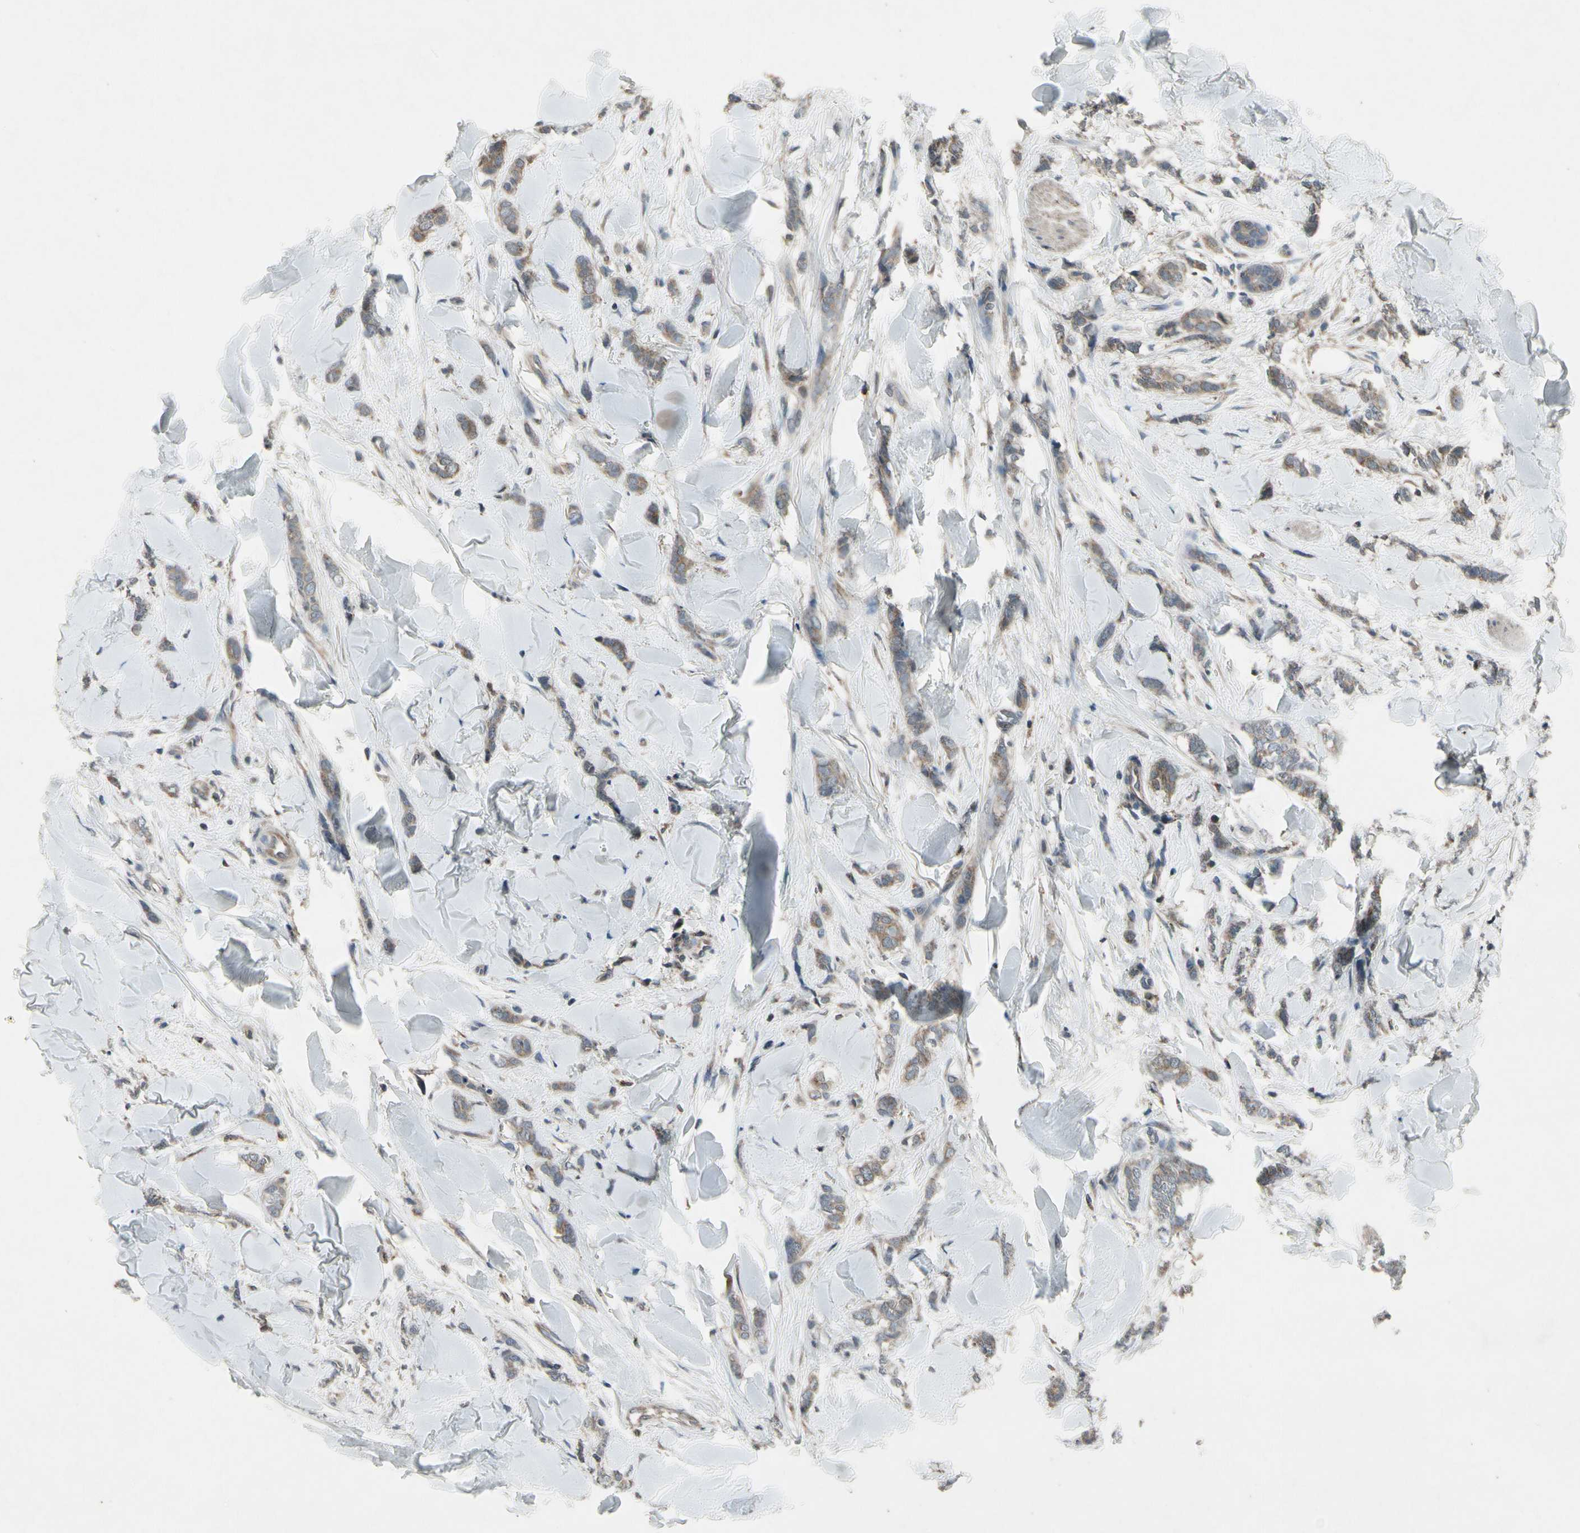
{"staining": {"intensity": "moderate", "quantity": ">75%", "location": "cytoplasmic/membranous"}, "tissue": "breast cancer", "cell_type": "Tumor cells", "image_type": "cancer", "snomed": [{"axis": "morphology", "description": "Lobular carcinoma"}, {"axis": "topography", "description": "Skin"}, {"axis": "topography", "description": "Breast"}], "caption": "Breast lobular carcinoma was stained to show a protein in brown. There is medium levels of moderate cytoplasmic/membranous expression in about >75% of tumor cells. (DAB IHC, brown staining for protein, blue staining for nuclei).", "gene": "NMI", "patient": {"sex": "female", "age": 46}}